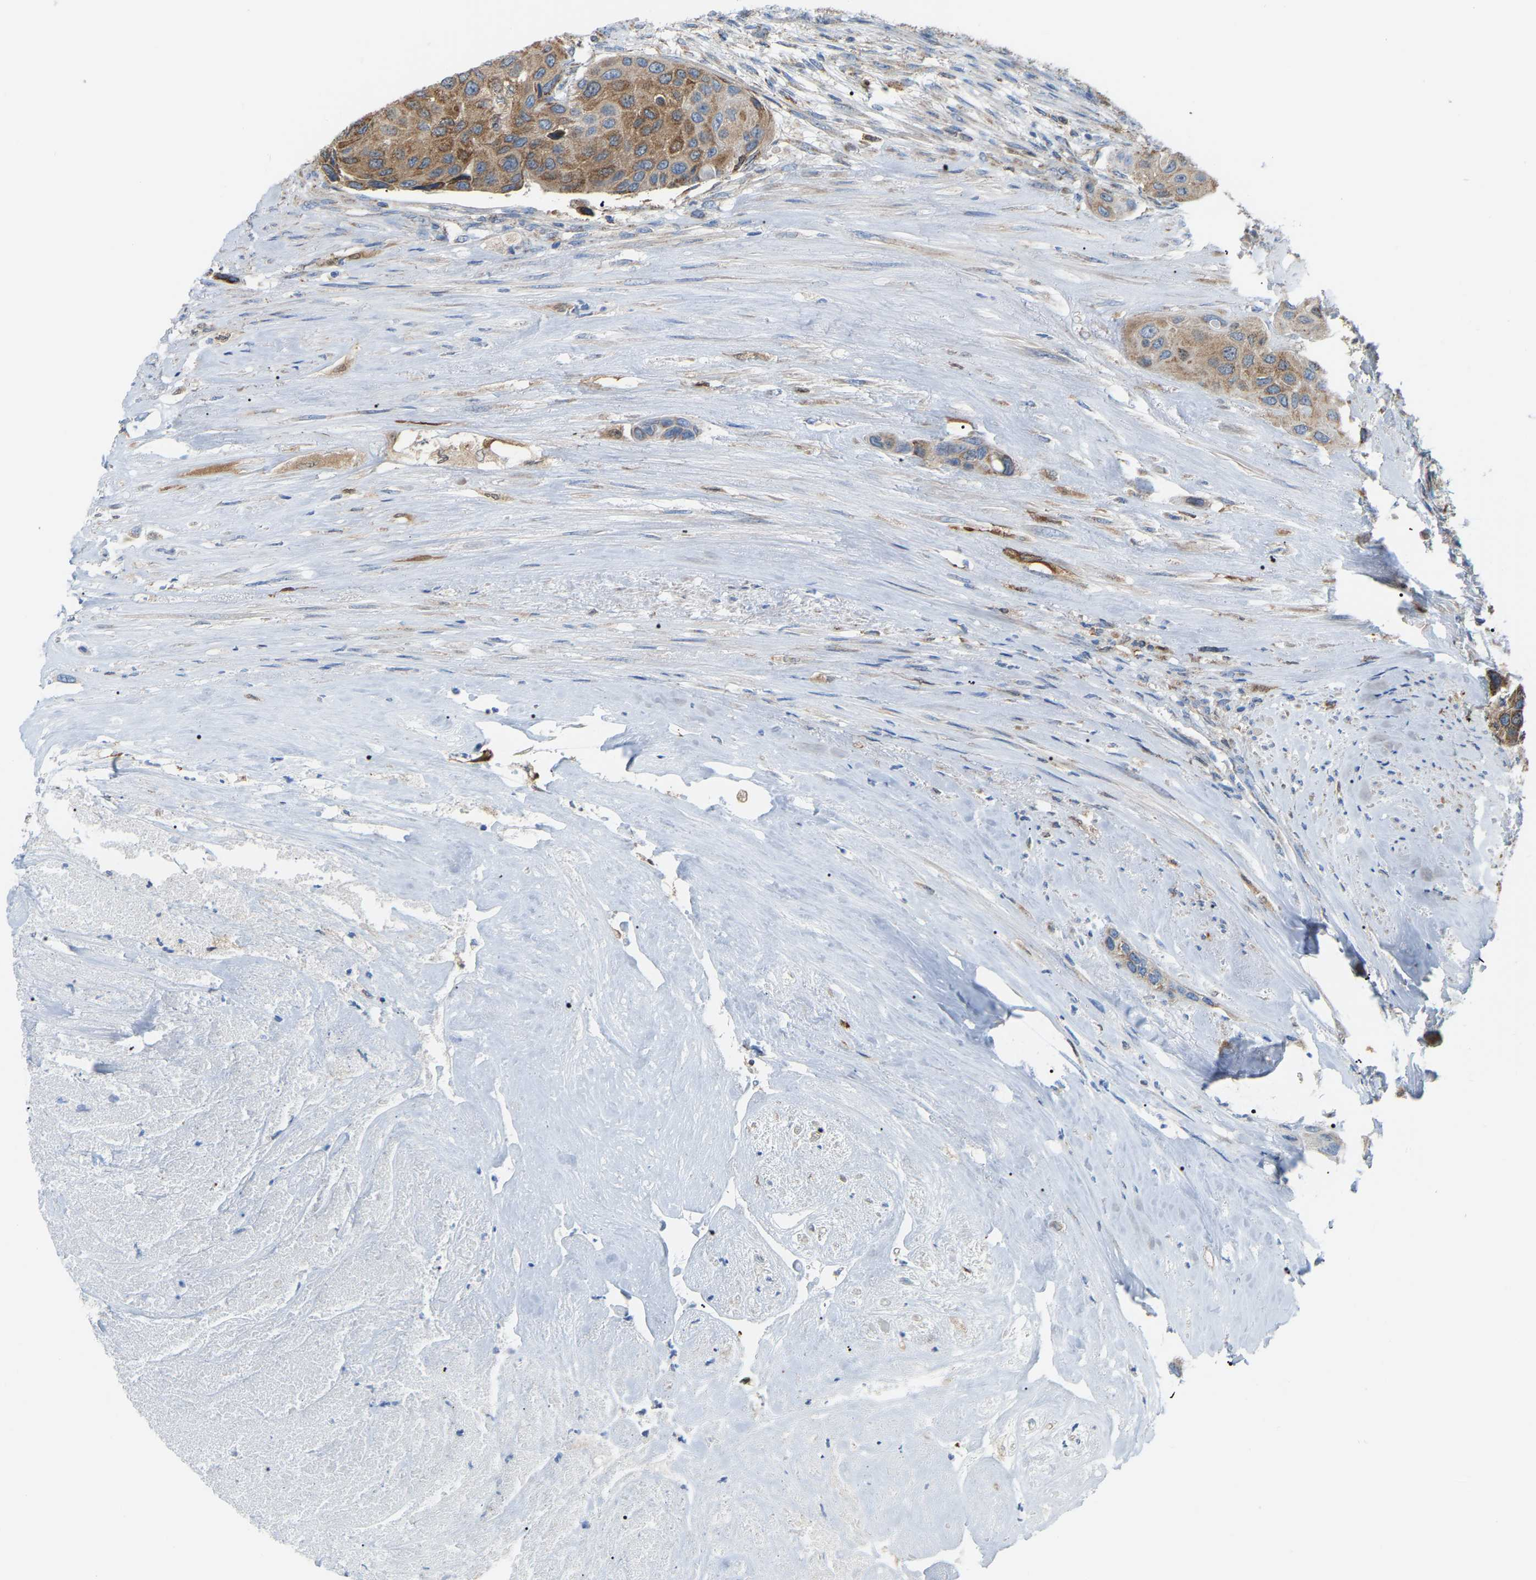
{"staining": {"intensity": "moderate", "quantity": ">75%", "location": "cytoplasmic/membranous"}, "tissue": "urothelial cancer", "cell_type": "Tumor cells", "image_type": "cancer", "snomed": [{"axis": "morphology", "description": "Urothelial carcinoma, High grade"}, {"axis": "topography", "description": "Urinary bladder"}], "caption": "Urothelial cancer was stained to show a protein in brown. There is medium levels of moderate cytoplasmic/membranous staining in approximately >75% of tumor cells.", "gene": "CROT", "patient": {"sex": "female", "age": 56}}